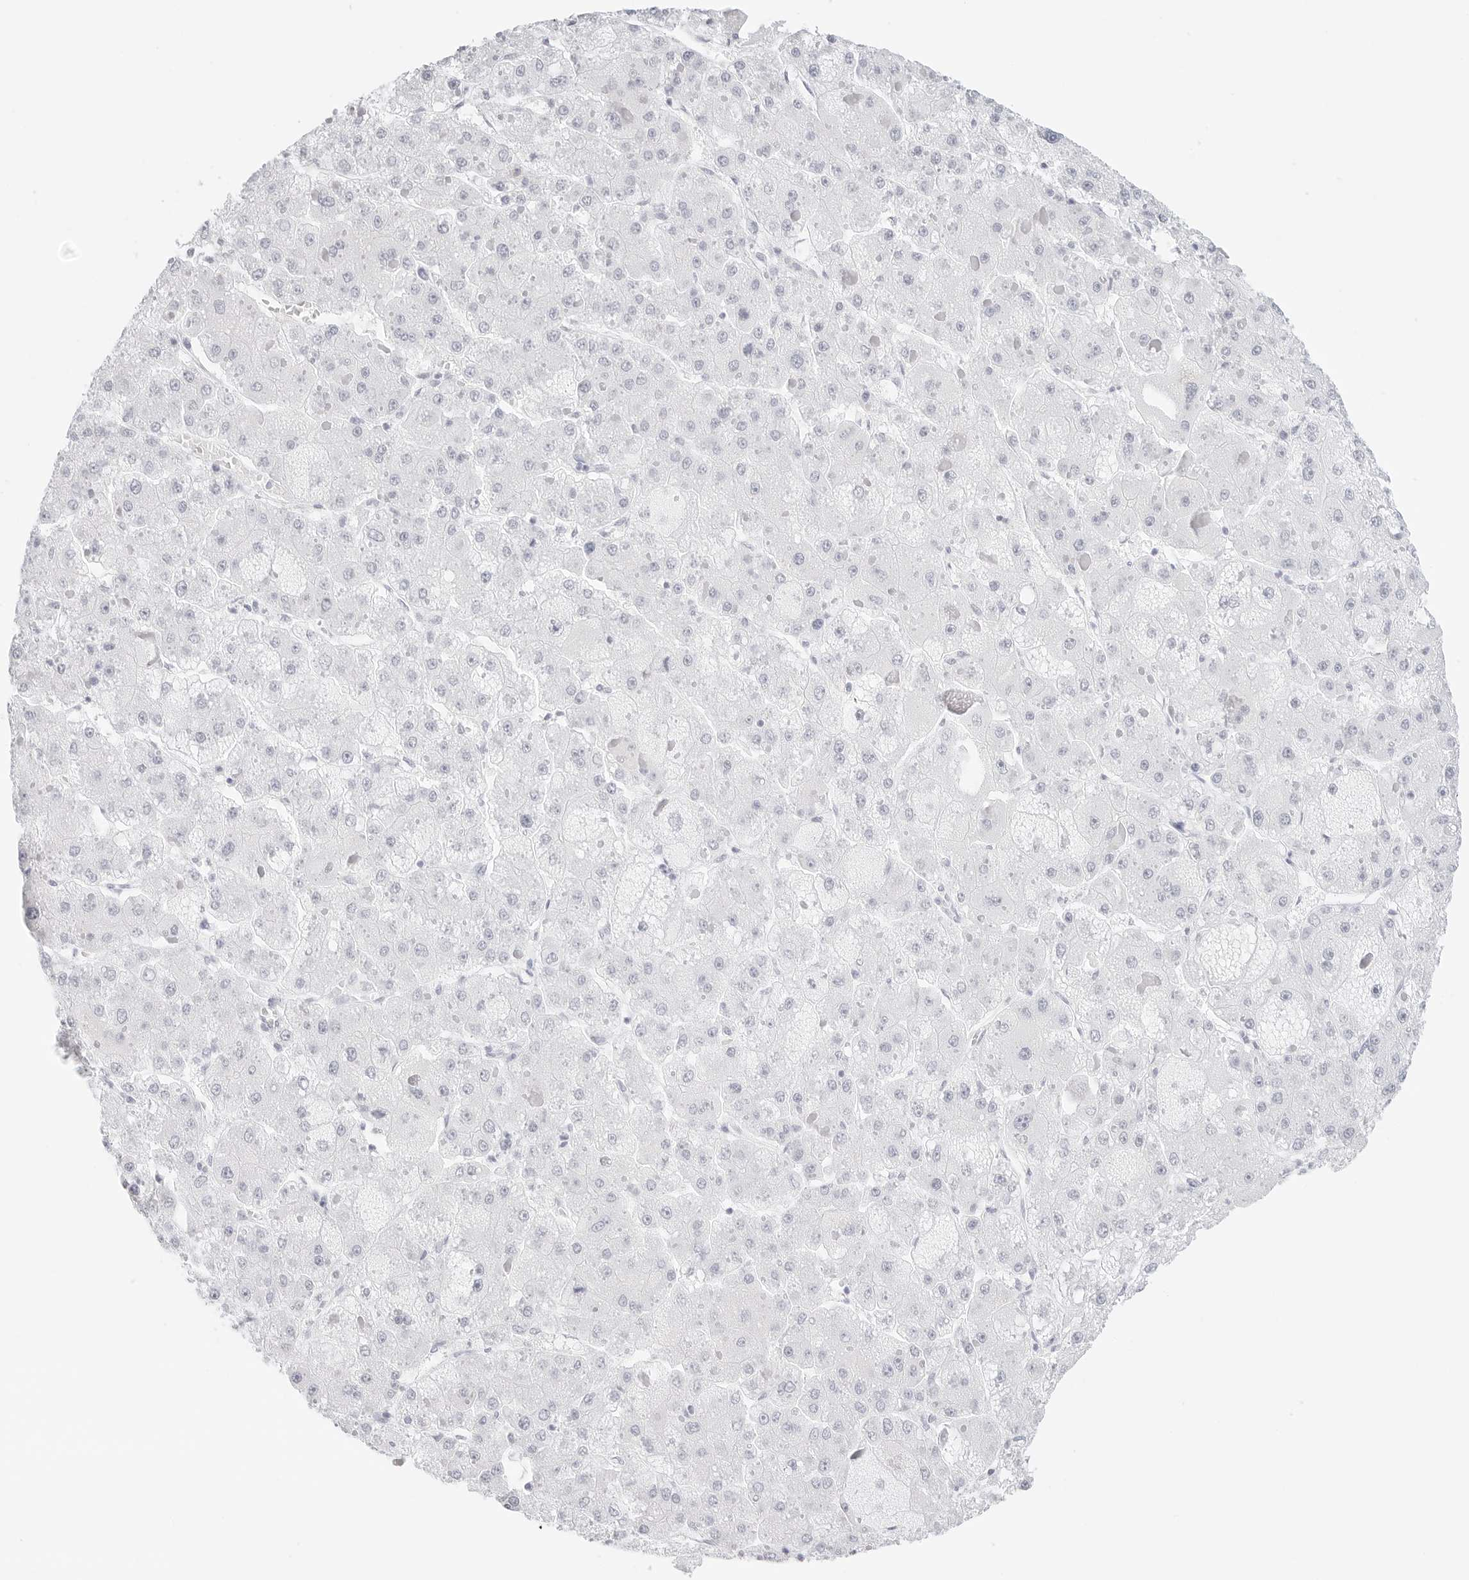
{"staining": {"intensity": "negative", "quantity": "none", "location": "none"}, "tissue": "liver cancer", "cell_type": "Tumor cells", "image_type": "cancer", "snomed": [{"axis": "morphology", "description": "Carcinoma, Hepatocellular, NOS"}, {"axis": "topography", "description": "Liver"}], "caption": "Immunohistochemical staining of human liver cancer reveals no significant expression in tumor cells.", "gene": "TFF2", "patient": {"sex": "female", "age": 73}}